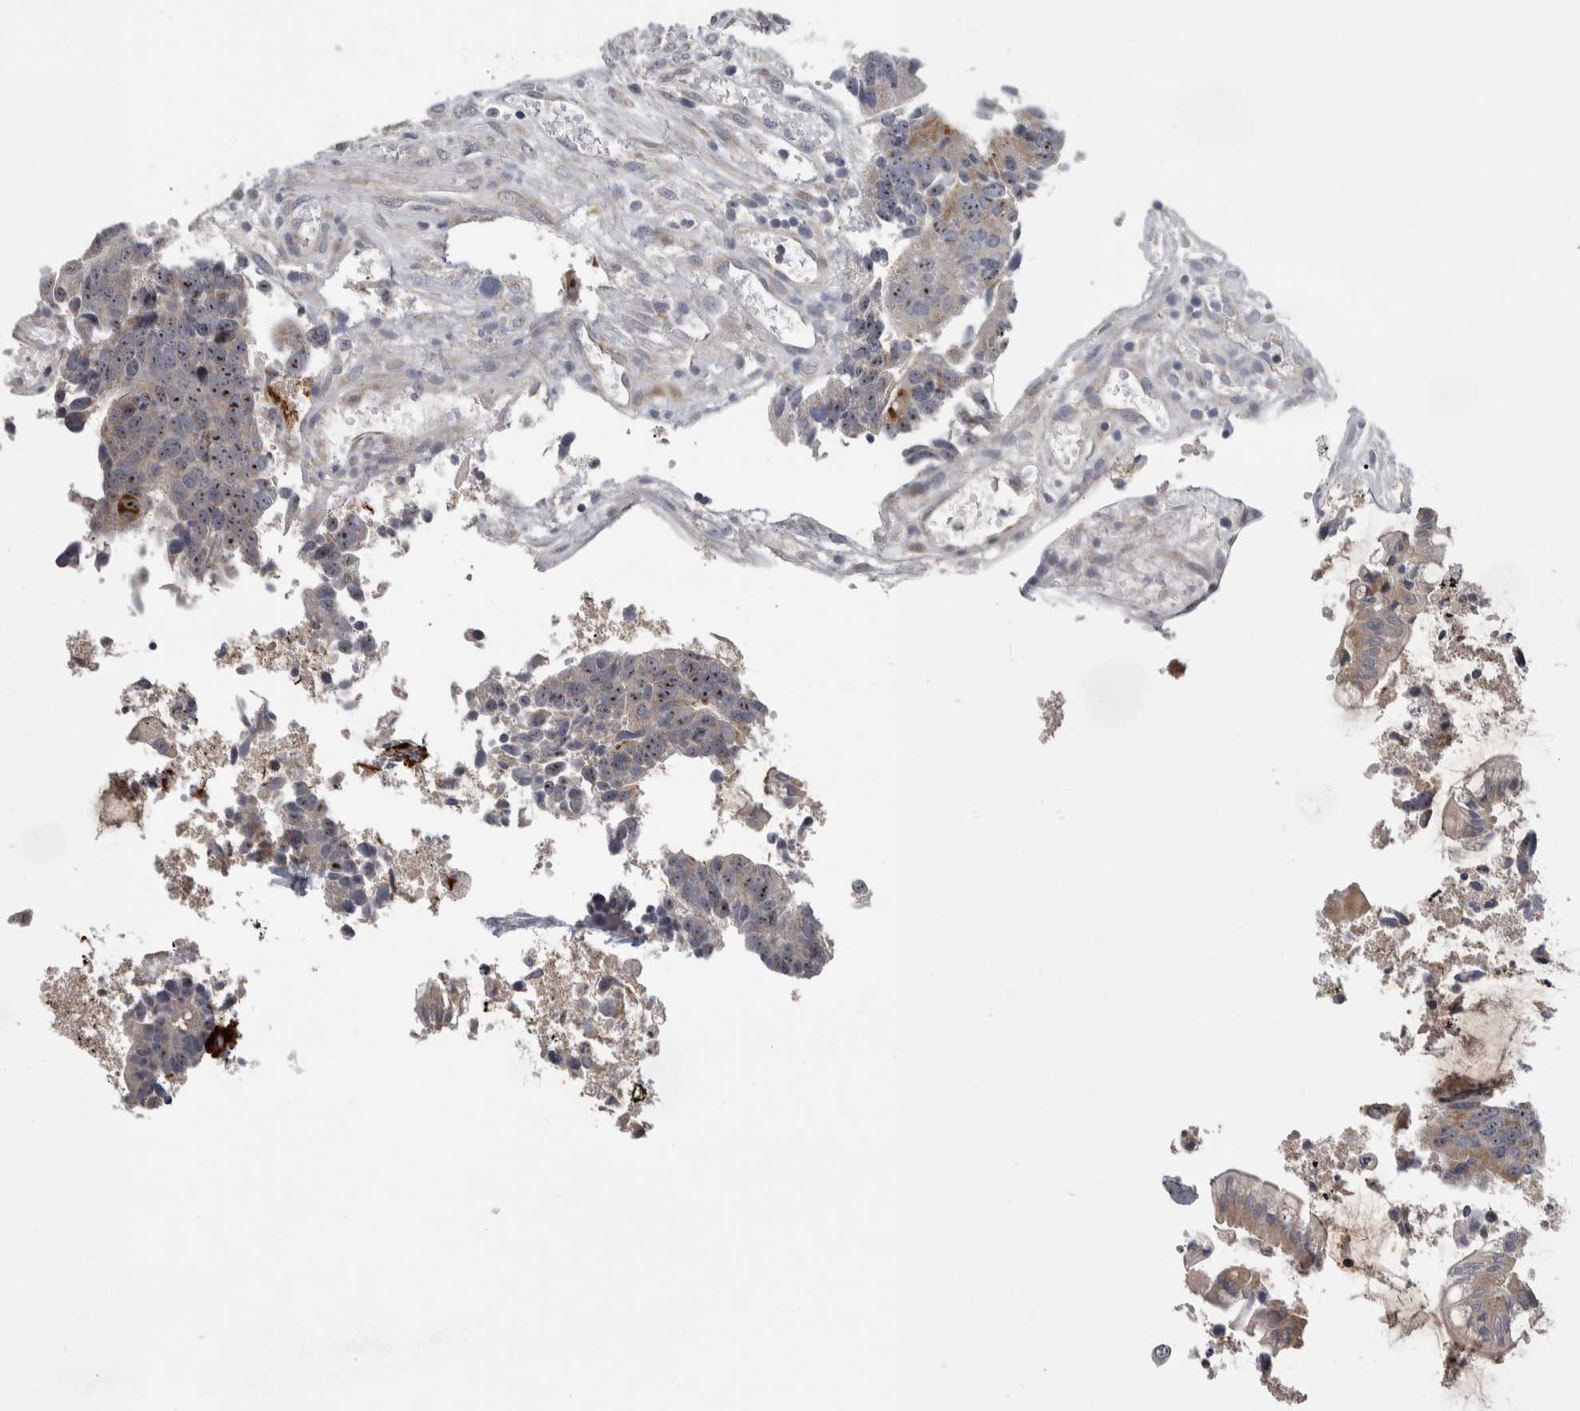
{"staining": {"intensity": "strong", "quantity": "25%-75%", "location": "nuclear"}, "tissue": "colorectal cancer", "cell_type": "Tumor cells", "image_type": "cancer", "snomed": [{"axis": "morphology", "description": "Adenocarcinoma, NOS"}, {"axis": "topography", "description": "Rectum"}], "caption": "Human colorectal cancer (adenocarcinoma) stained for a protein (brown) displays strong nuclear positive staining in approximately 25%-75% of tumor cells.", "gene": "PRRG4", "patient": {"sex": "male", "age": 84}}